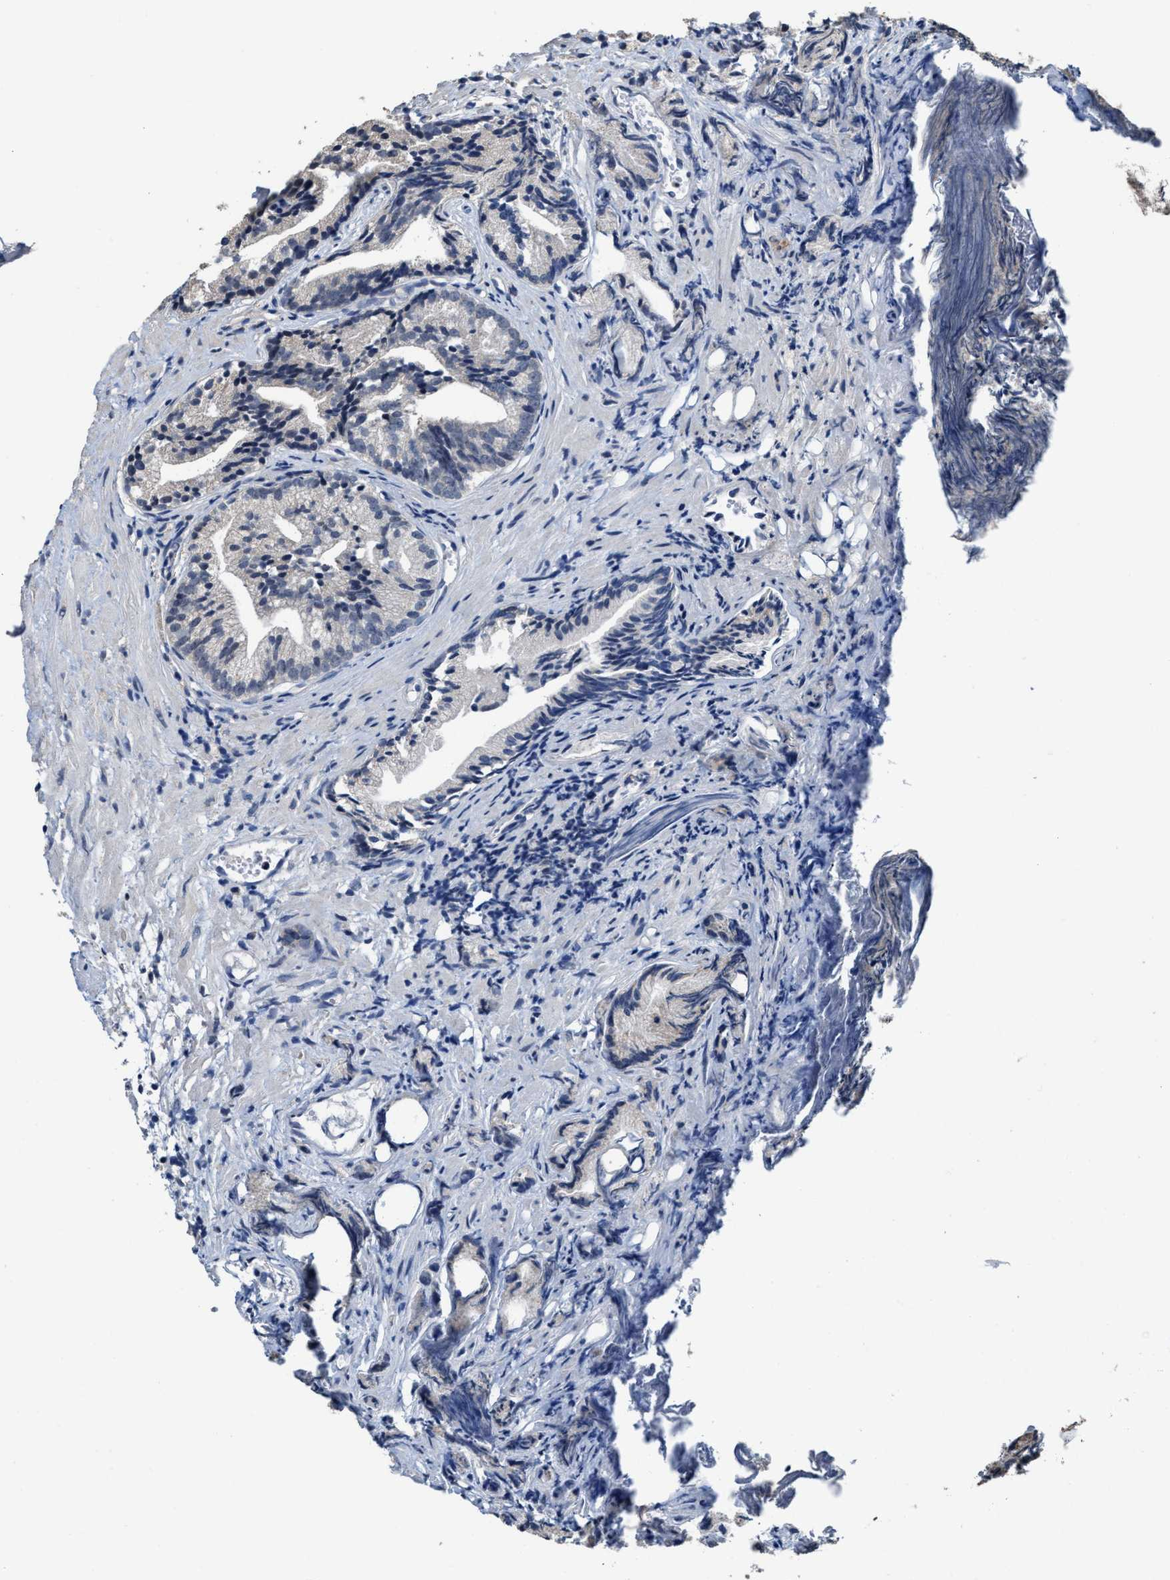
{"staining": {"intensity": "negative", "quantity": "none", "location": "none"}, "tissue": "prostate cancer", "cell_type": "Tumor cells", "image_type": "cancer", "snomed": [{"axis": "morphology", "description": "Adenocarcinoma, Low grade"}, {"axis": "topography", "description": "Prostate"}], "caption": "Immunohistochemistry of human adenocarcinoma (low-grade) (prostate) exhibits no expression in tumor cells.", "gene": "ZNF20", "patient": {"sex": "male", "age": 89}}